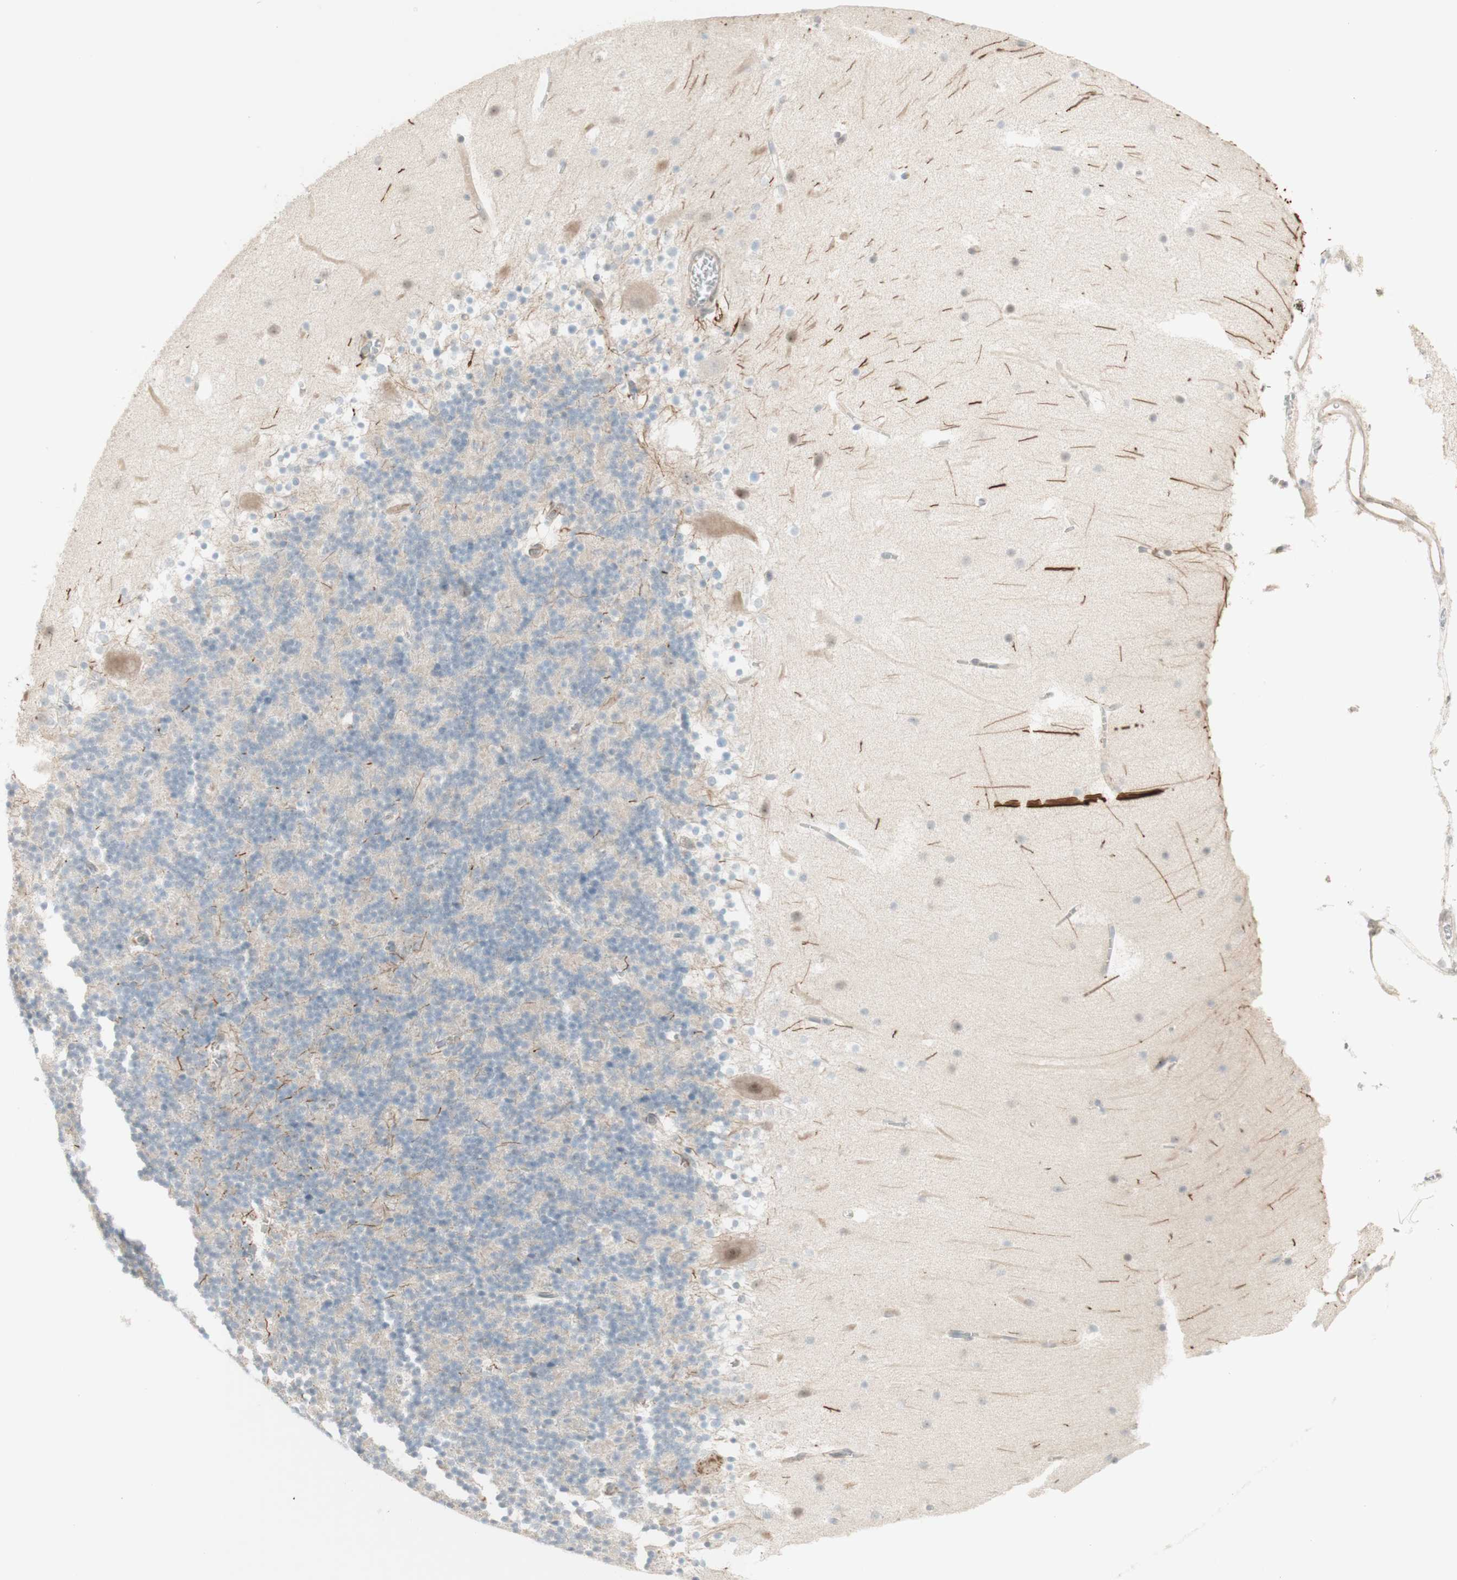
{"staining": {"intensity": "negative", "quantity": "none", "location": "none"}, "tissue": "cerebellum", "cell_type": "Cells in granular layer", "image_type": "normal", "snomed": [{"axis": "morphology", "description": "Normal tissue, NOS"}, {"axis": "topography", "description": "Cerebellum"}], "caption": "Photomicrograph shows no protein staining in cells in granular layer of benign cerebellum. (DAB (3,3'-diaminobenzidine) immunohistochemistry, high magnification).", "gene": "PLCD4", "patient": {"sex": "male", "age": 45}}